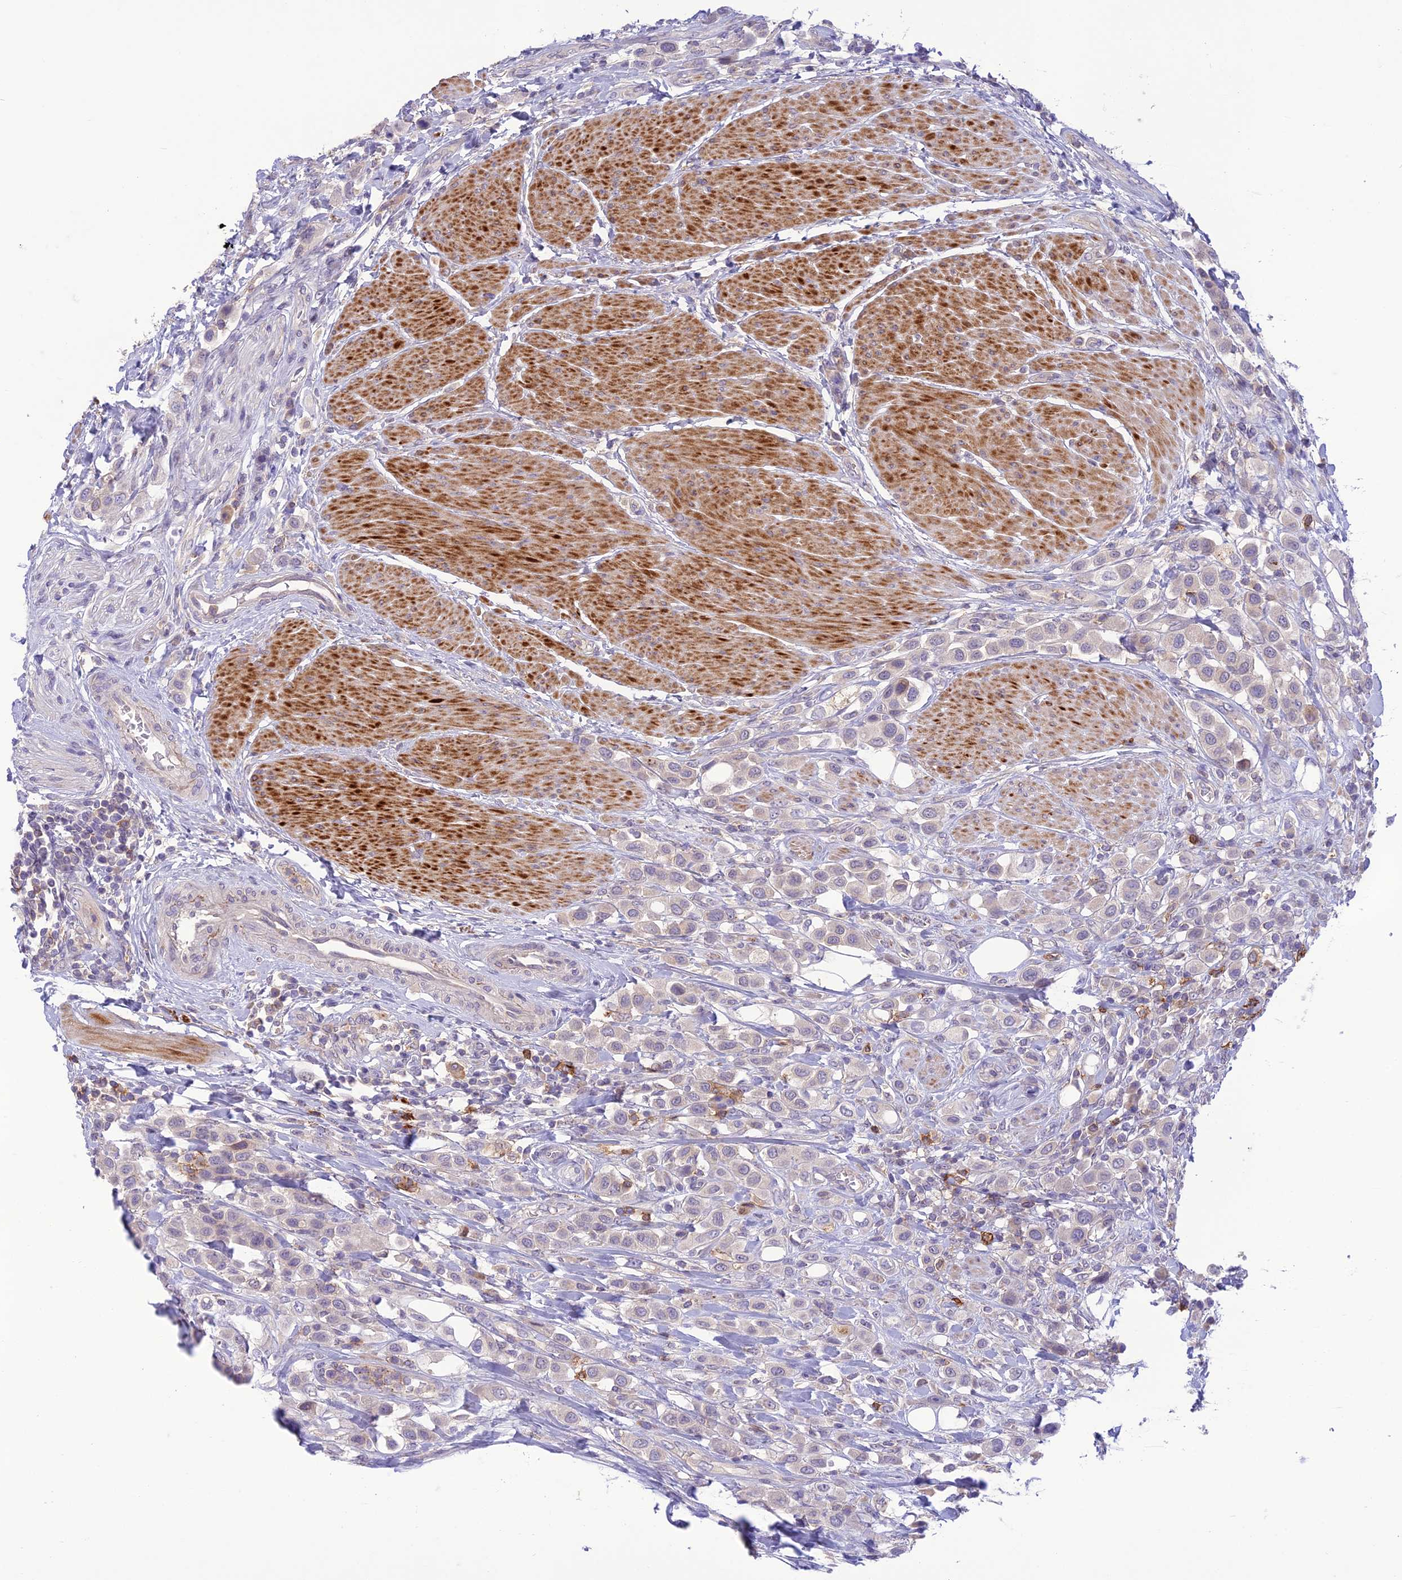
{"staining": {"intensity": "negative", "quantity": "none", "location": "none"}, "tissue": "urothelial cancer", "cell_type": "Tumor cells", "image_type": "cancer", "snomed": [{"axis": "morphology", "description": "Urothelial carcinoma, High grade"}, {"axis": "topography", "description": "Urinary bladder"}], "caption": "Immunohistochemical staining of urothelial cancer reveals no significant expression in tumor cells.", "gene": "ITGAE", "patient": {"sex": "male", "age": 50}}